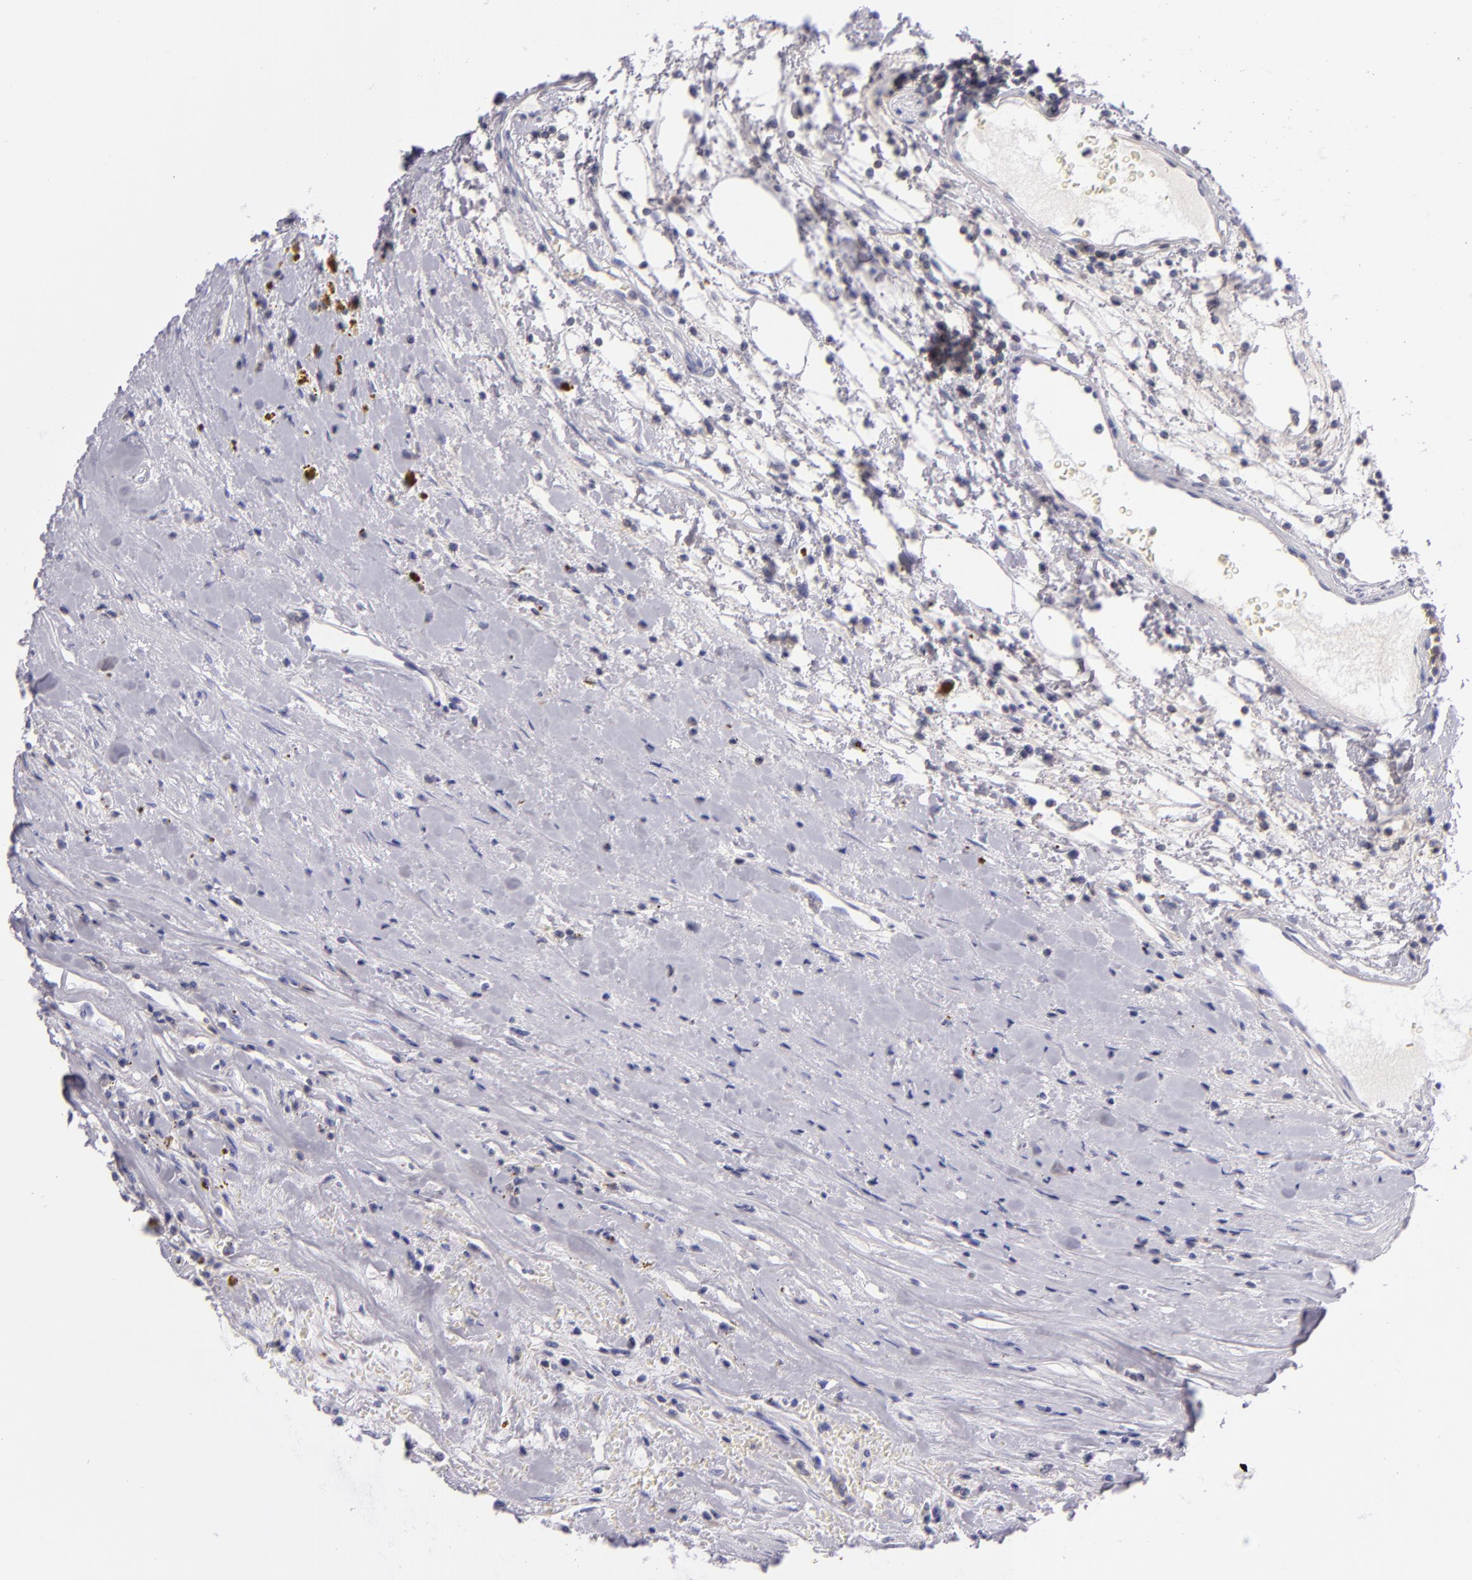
{"staining": {"intensity": "negative", "quantity": "none", "location": "none"}, "tissue": "renal cancer", "cell_type": "Tumor cells", "image_type": "cancer", "snomed": [{"axis": "morphology", "description": "Adenocarcinoma, NOS"}, {"axis": "topography", "description": "Kidney"}], "caption": "A photomicrograph of human adenocarcinoma (renal) is negative for staining in tumor cells.", "gene": "CD48", "patient": {"sex": "male", "age": 82}}